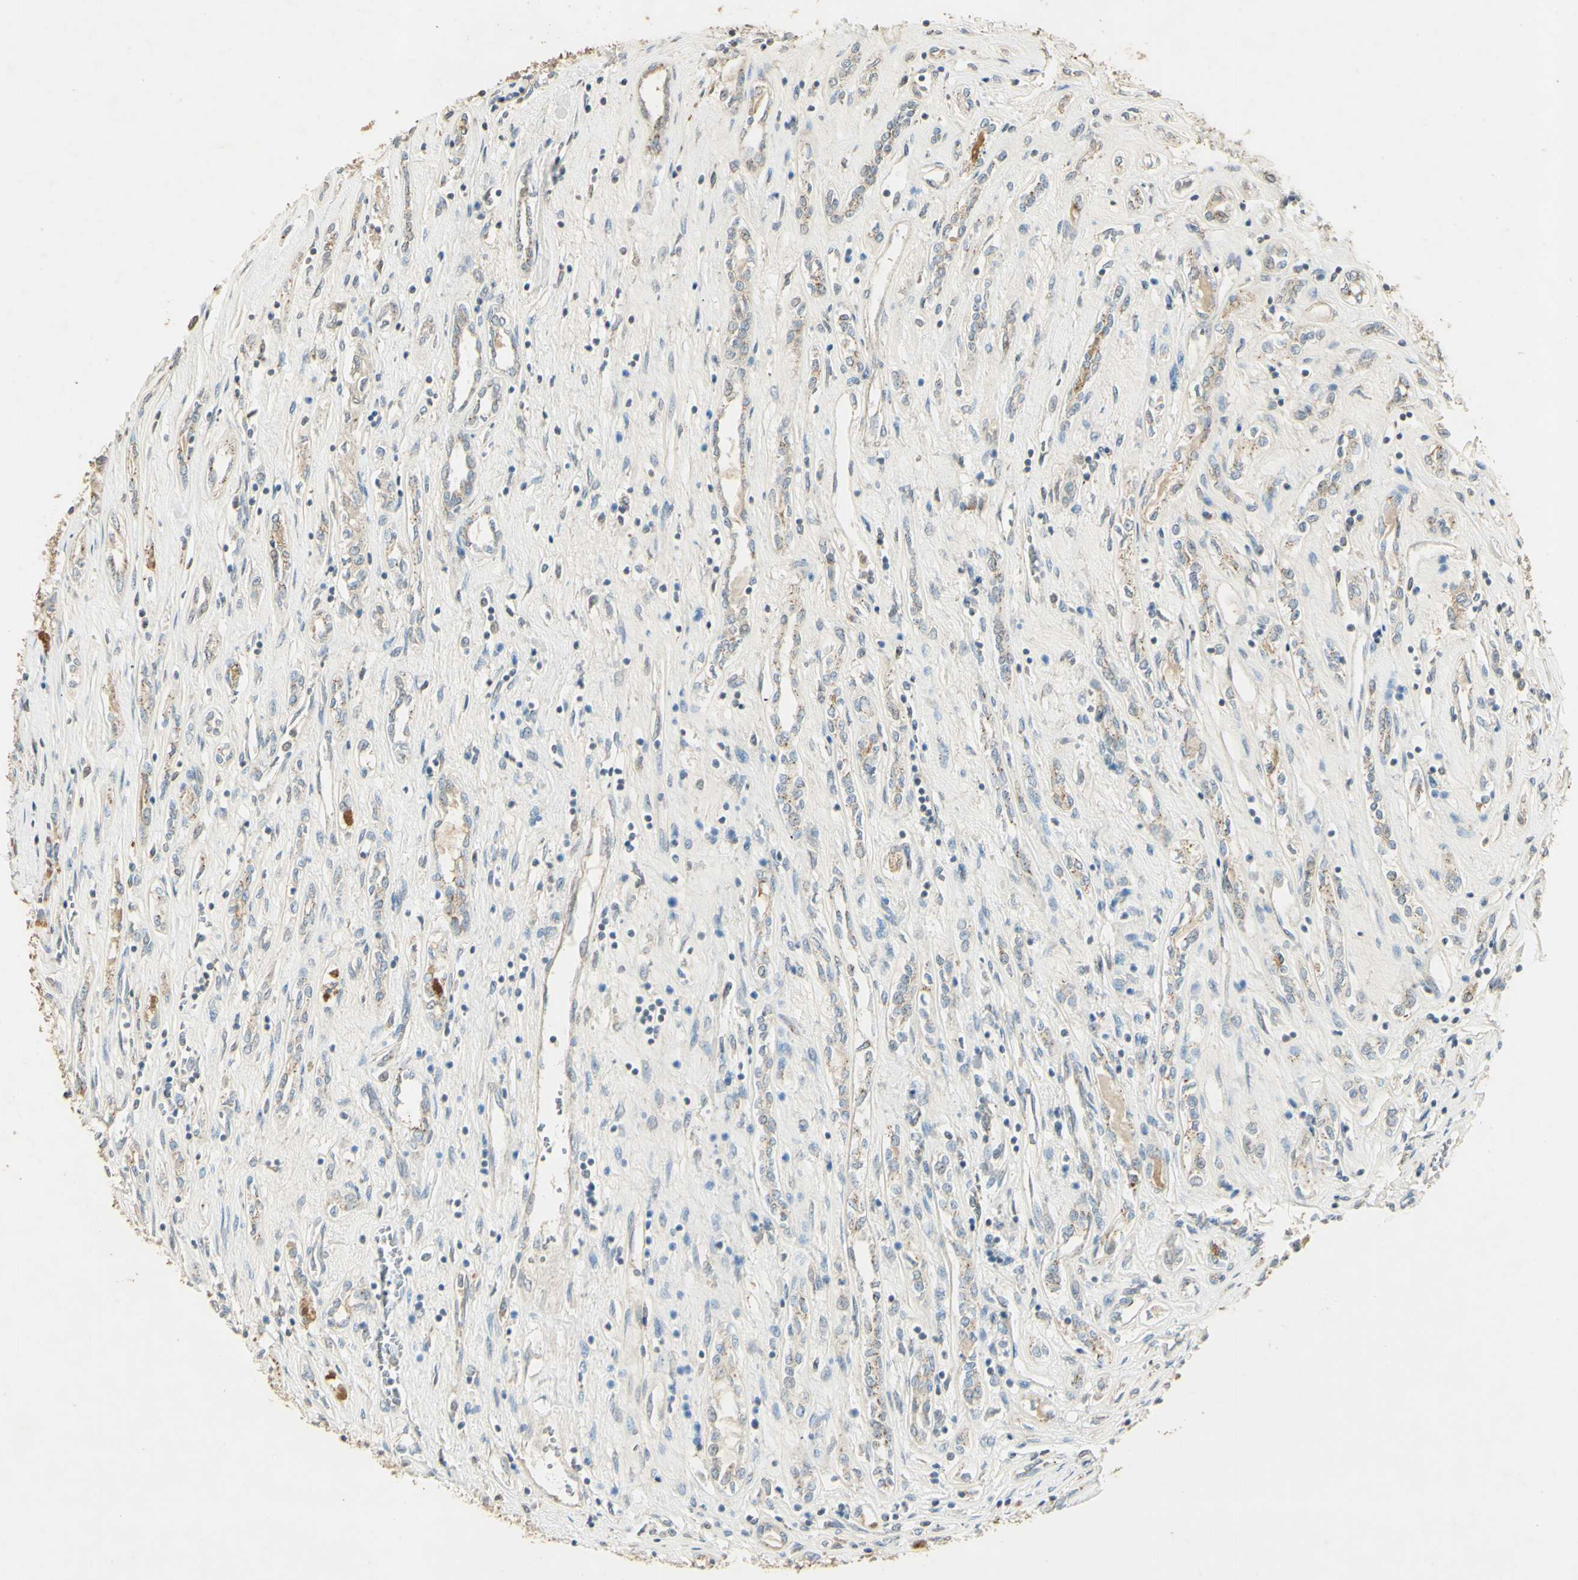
{"staining": {"intensity": "weak", "quantity": "25%-75%", "location": "cytoplasmic/membranous"}, "tissue": "renal cancer", "cell_type": "Tumor cells", "image_type": "cancer", "snomed": [{"axis": "morphology", "description": "Adenocarcinoma, NOS"}, {"axis": "topography", "description": "Kidney"}], "caption": "There is low levels of weak cytoplasmic/membranous expression in tumor cells of adenocarcinoma (renal), as demonstrated by immunohistochemical staining (brown color).", "gene": "UXS1", "patient": {"sex": "female", "age": 70}}